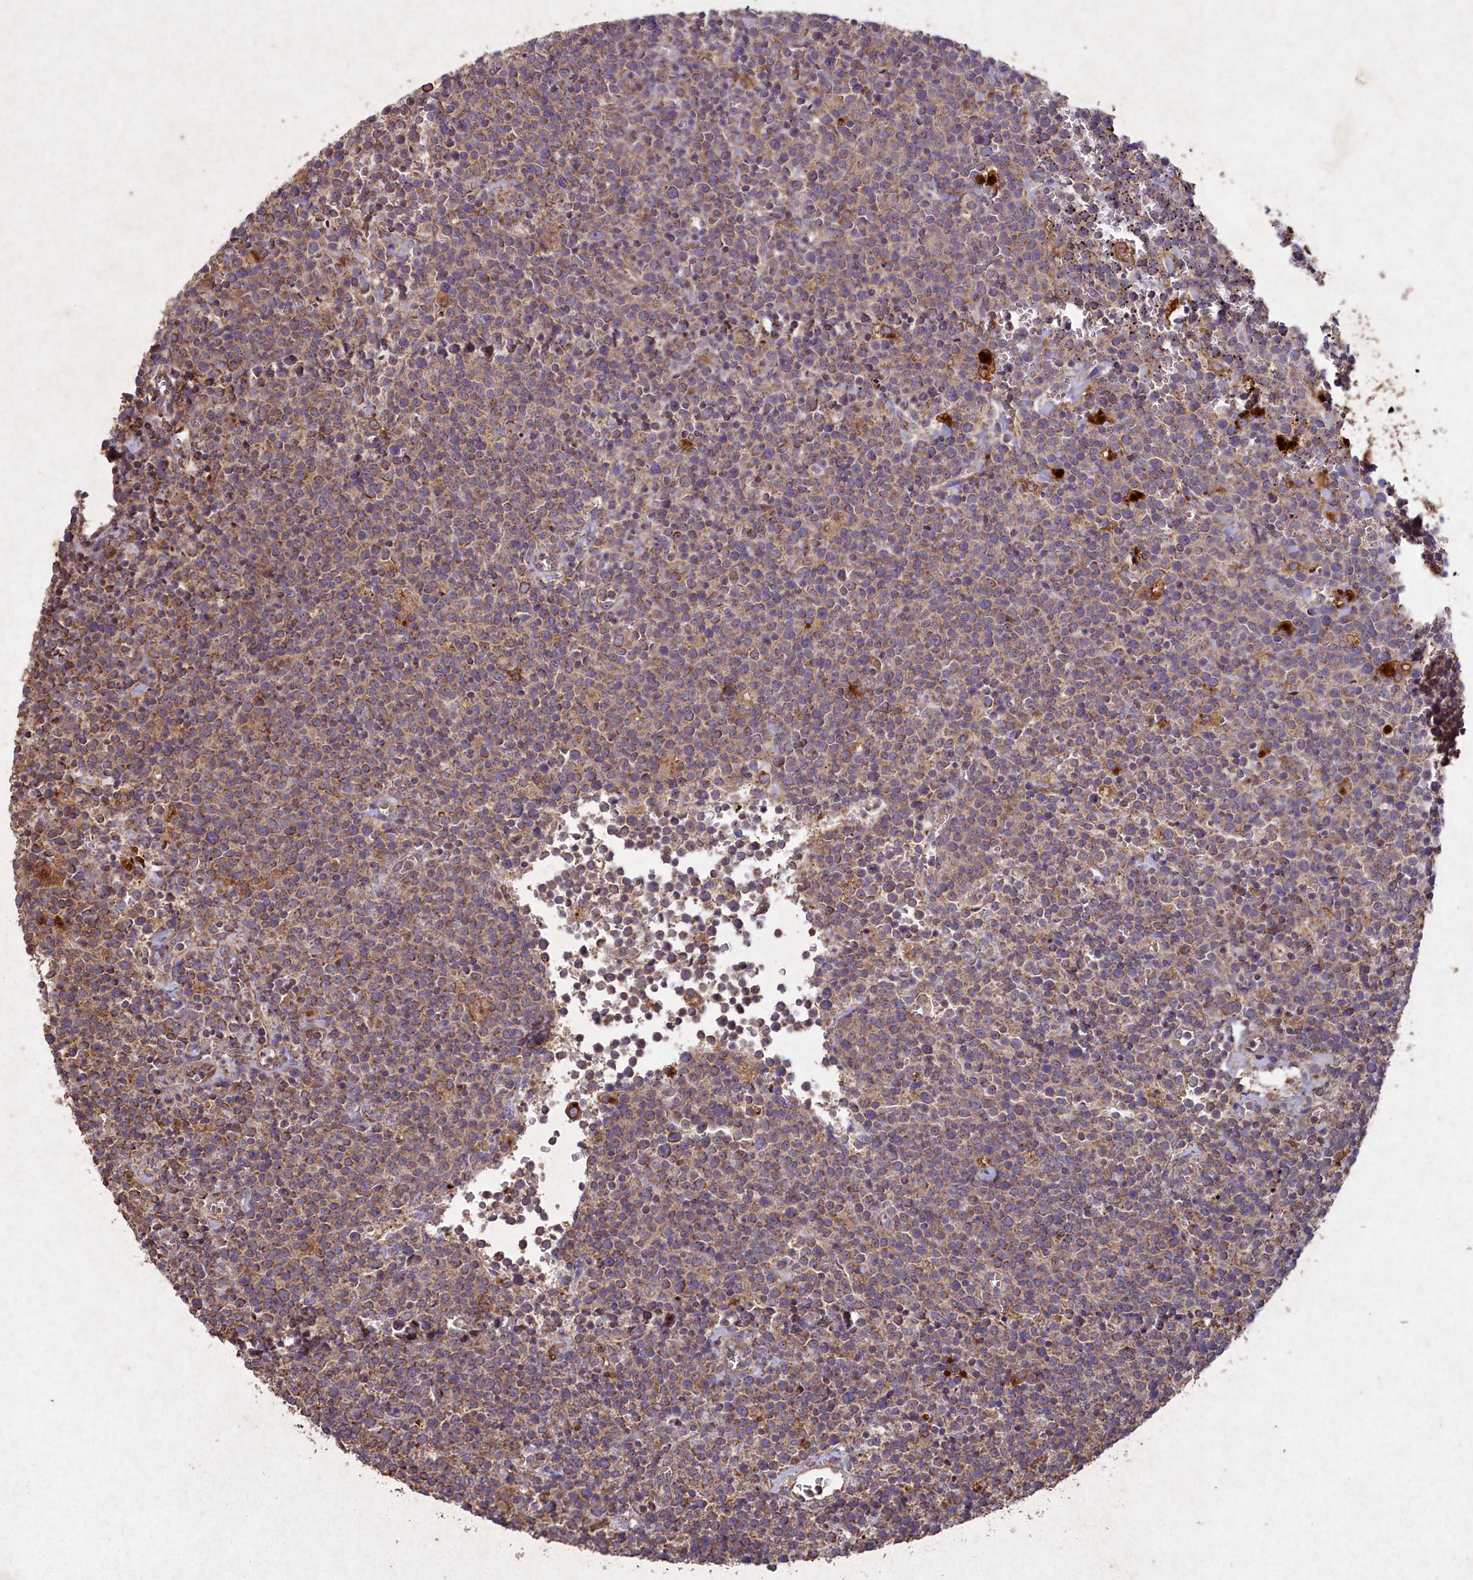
{"staining": {"intensity": "moderate", "quantity": "25%-75%", "location": "cytoplasmic/membranous"}, "tissue": "lymphoma", "cell_type": "Tumor cells", "image_type": "cancer", "snomed": [{"axis": "morphology", "description": "Malignant lymphoma, non-Hodgkin's type, High grade"}, {"axis": "topography", "description": "Lymph node"}], "caption": "Lymphoma stained with DAB (3,3'-diaminobenzidine) IHC demonstrates medium levels of moderate cytoplasmic/membranous staining in approximately 25%-75% of tumor cells.", "gene": "CIAO2B", "patient": {"sex": "male", "age": 61}}